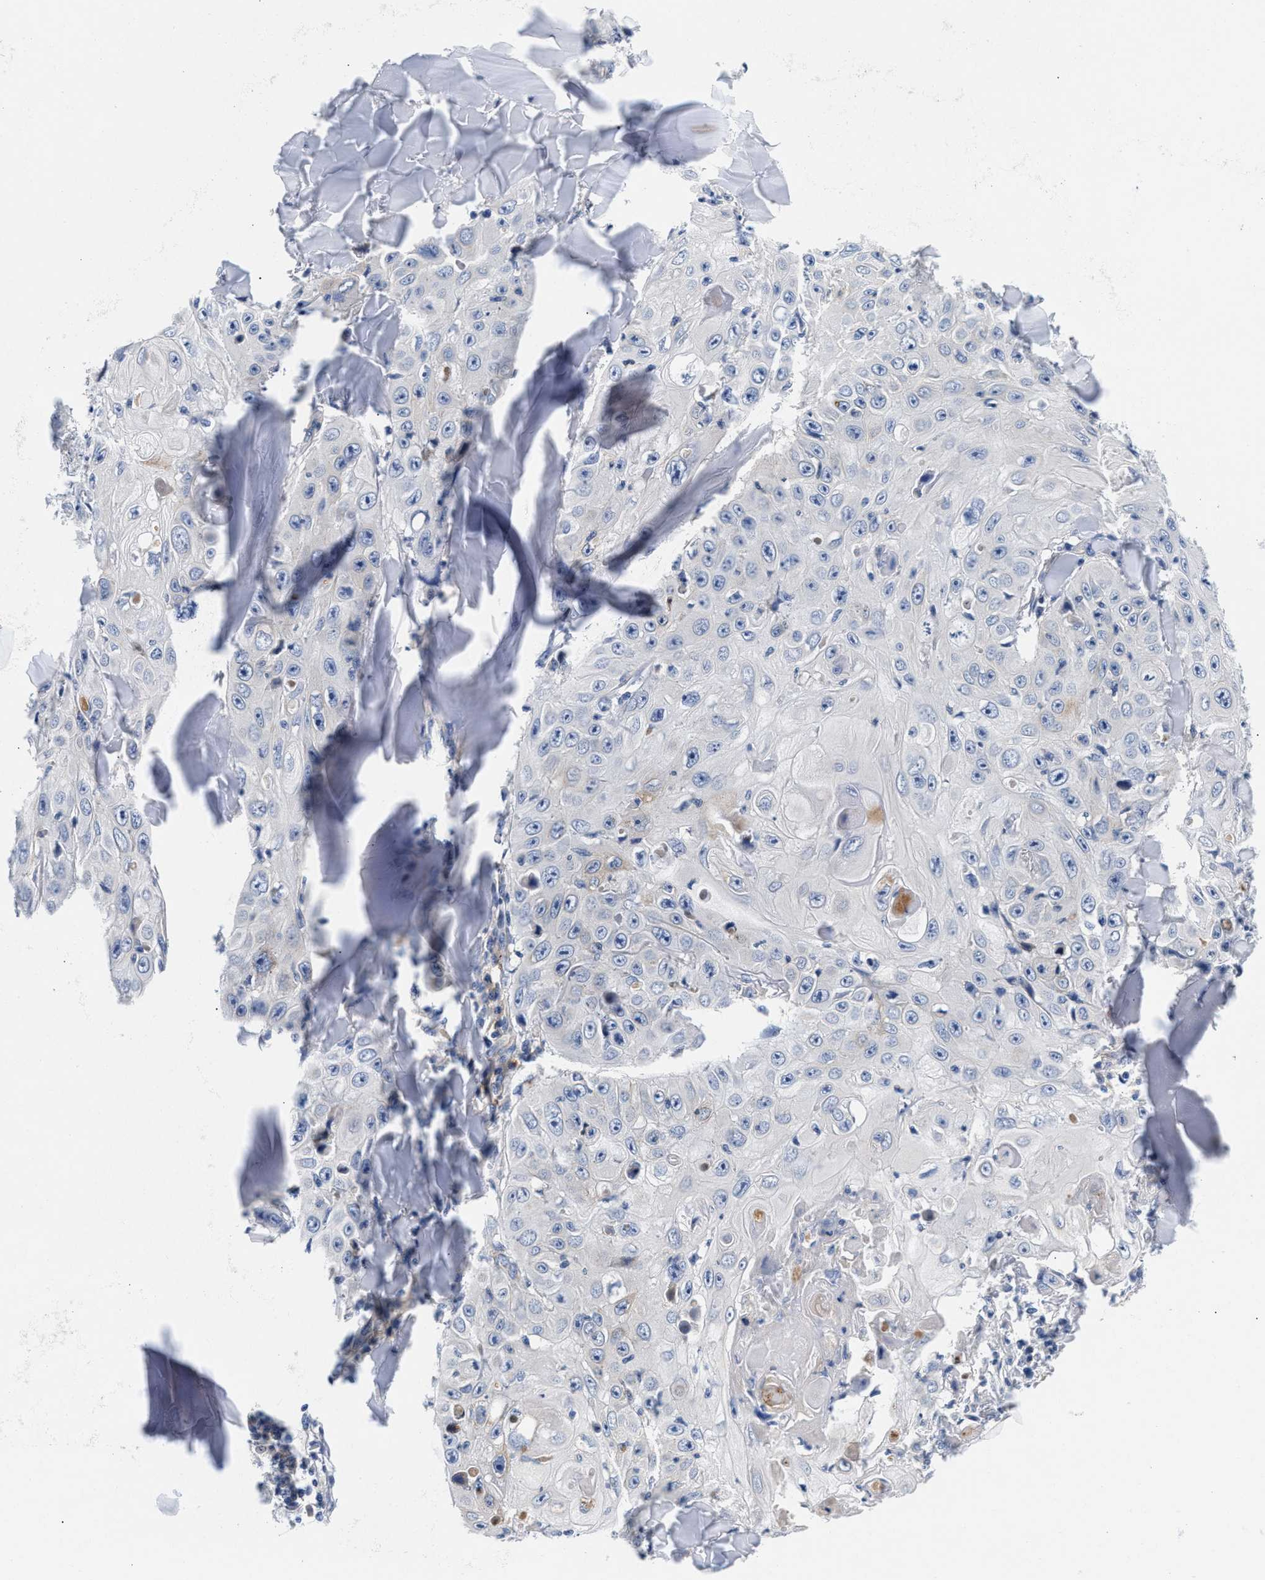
{"staining": {"intensity": "negative", "quantity": "none", "location": "none"}, "tissue": "skin cancer", "cell_type": "Tumor cells", "image_type": "cancer", "snomed": [{"axis": "morphology", "description": "Squamous cell carcinoma, NOS"}, {"axis": "topography", "description": "Skin"}], "caption": "This is an immunohistochemistry (IHC) micrograph of skin cancer (squamous cell carcinoma). There is no staining in tumor cells.", "gene": "P2RY4", "patient": {"sex": "male", "age": 86}}